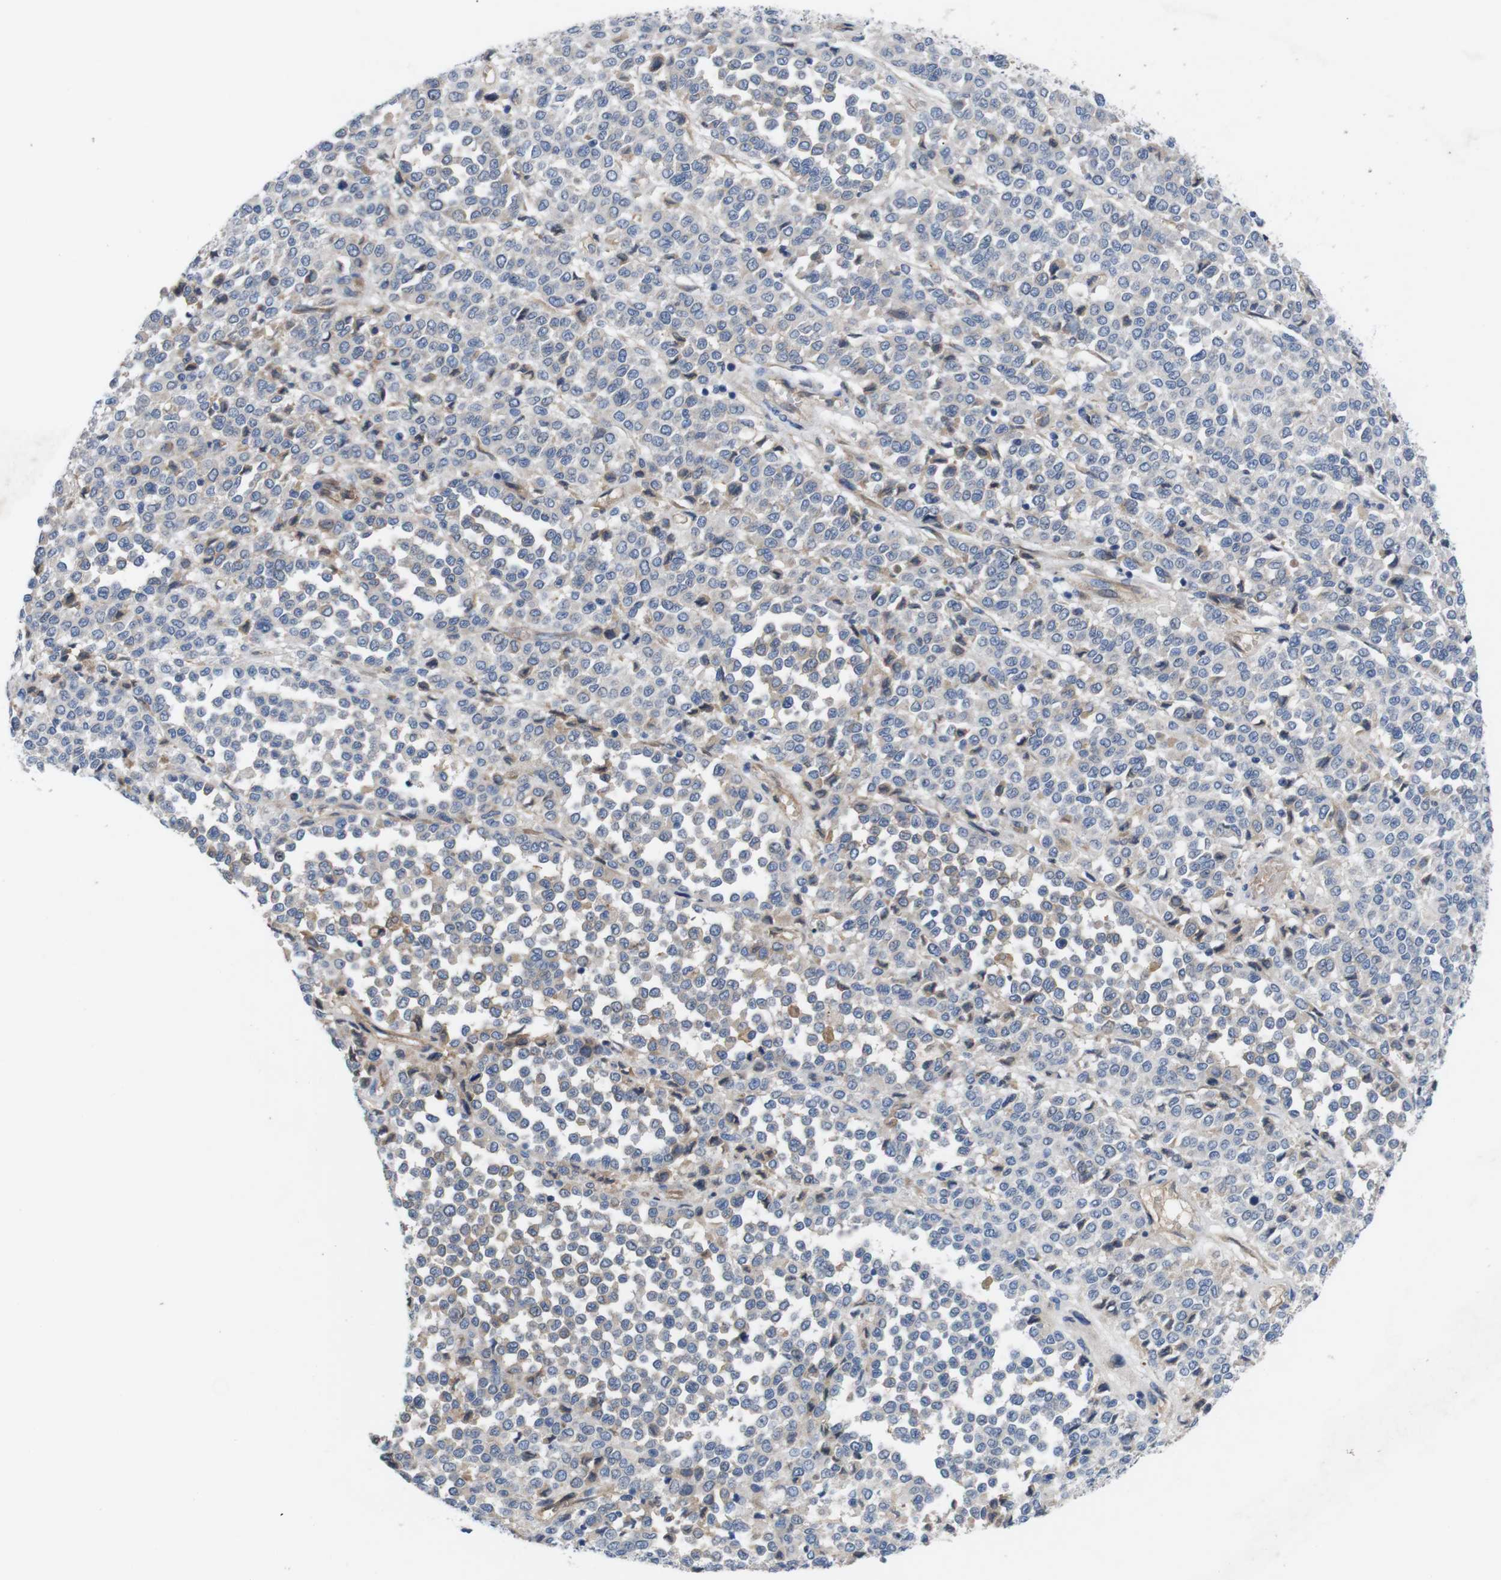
{"staining": {"intensity": "weak", "quantity": "<25%", "location": "cytoplasmic/membranous"}, "tissue": "melanoma", "cell_type": "Tumor cells", "image_type": "cancer", "snomed": [{"axis": "morphology", "description": "Malignant melanoma, Metastatic site"}, {"axis": "topography", "description": "Pancreas"}], "caption": "Histopathology image shows no significant protein positivity in tumor cells of melanoma.", "gene": "C1RL", "patient": {"sex": "female", "age": 30}}